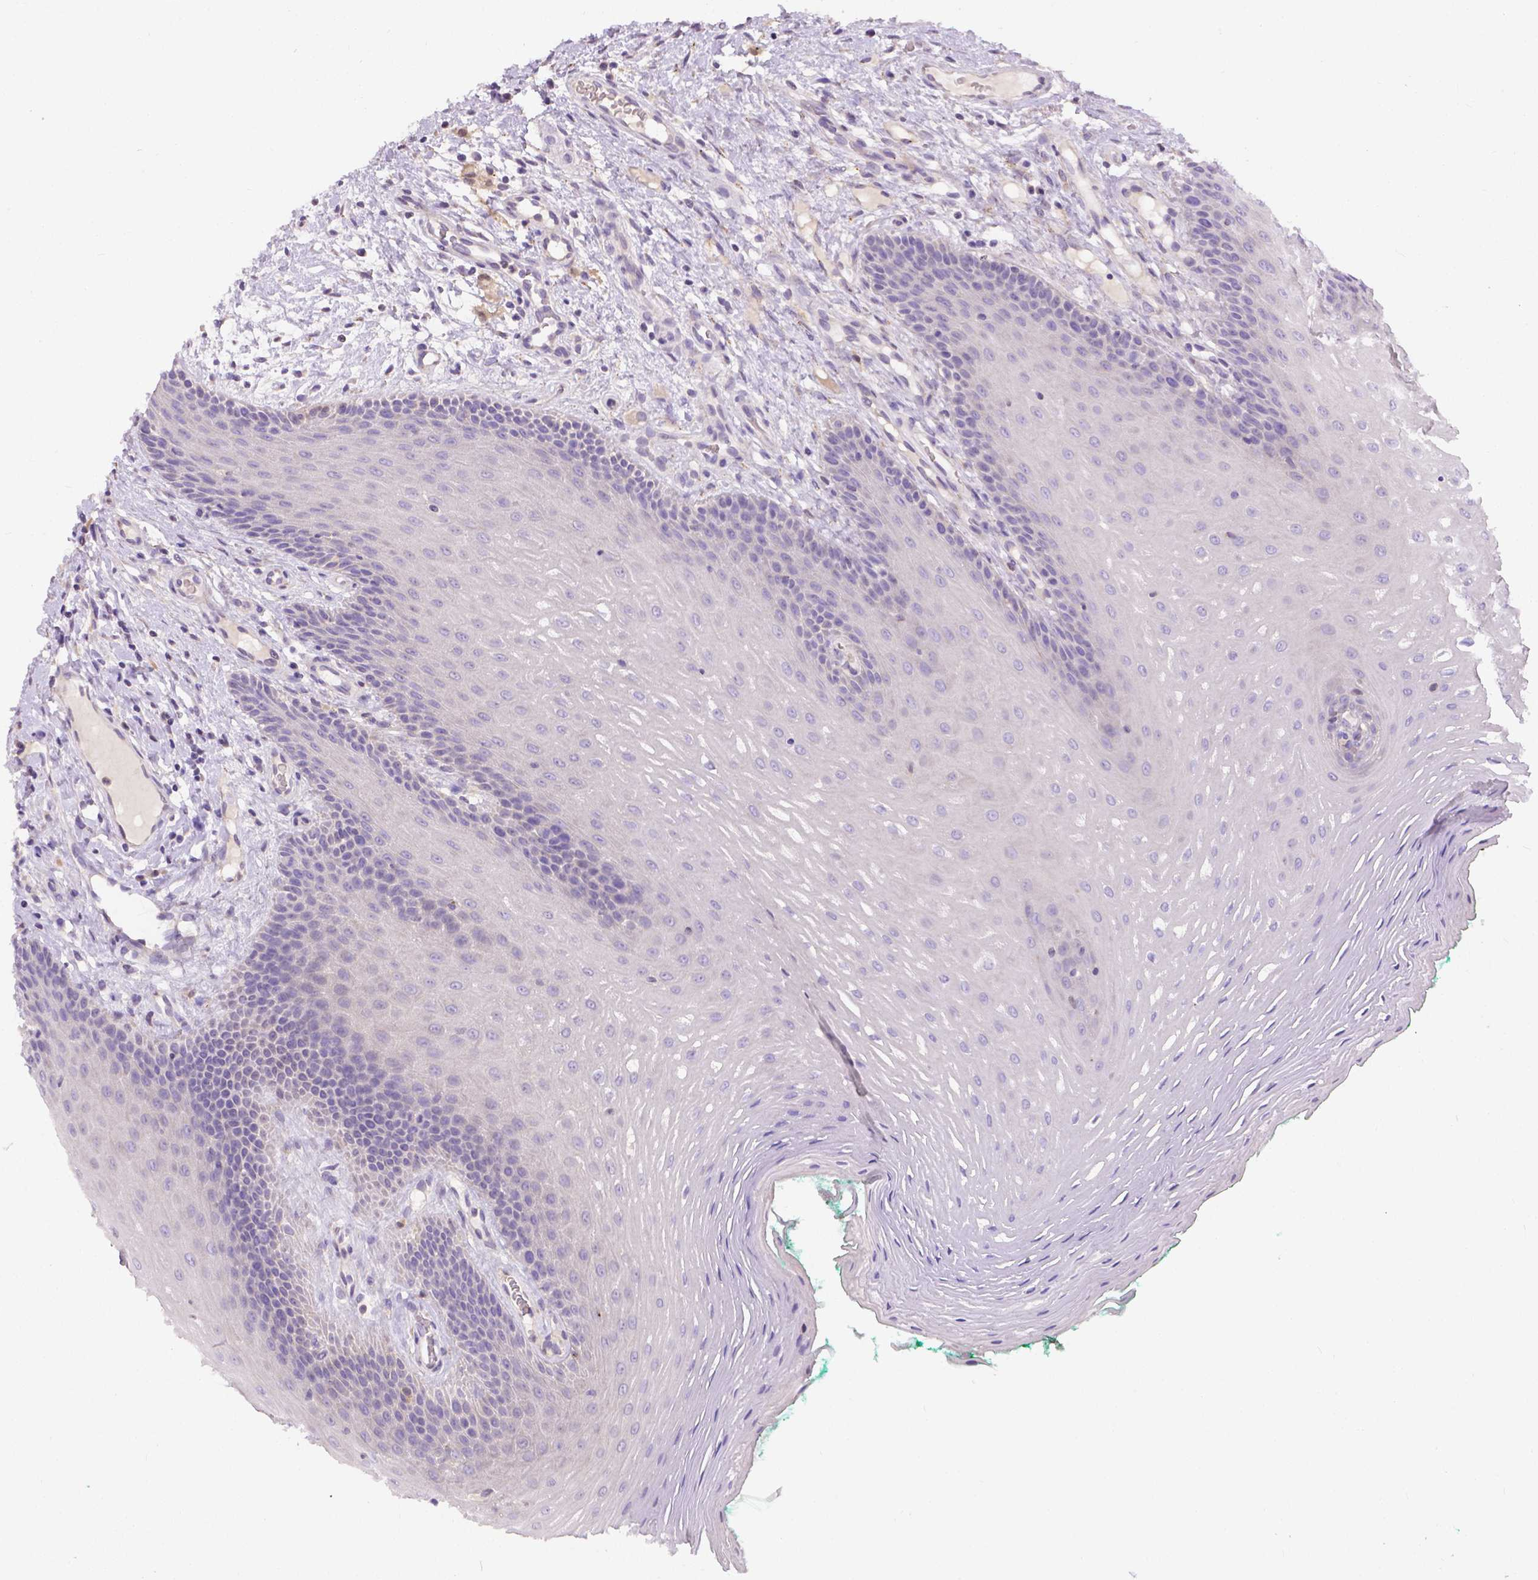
{"staining": {"intensity": "negative", "quantity": "none", "location": "none"}, "tissue": "oral mucosa", "cell_type": "Squamous epithelial cells", "image_type": "normal", "snomed": [{"axis": "morphology", "description": "Normal tissue, NOS"}, {"axis": "morphology", "description": "Squamous cell carcinoma, NOS"}, {"axis": "topography", "description": "Oral tissue"}, {"axis": "topography", "description": "Head-Neck"}], "caption": "Immunohistochemical staining of normal oral mucosa shows no significant positivity in squamous epithelial cells. (DAB immunohistochemistry (IHC), high magnification).", "gene": "TM4SF18", "patient": {"sex": "male", "age": 78}}